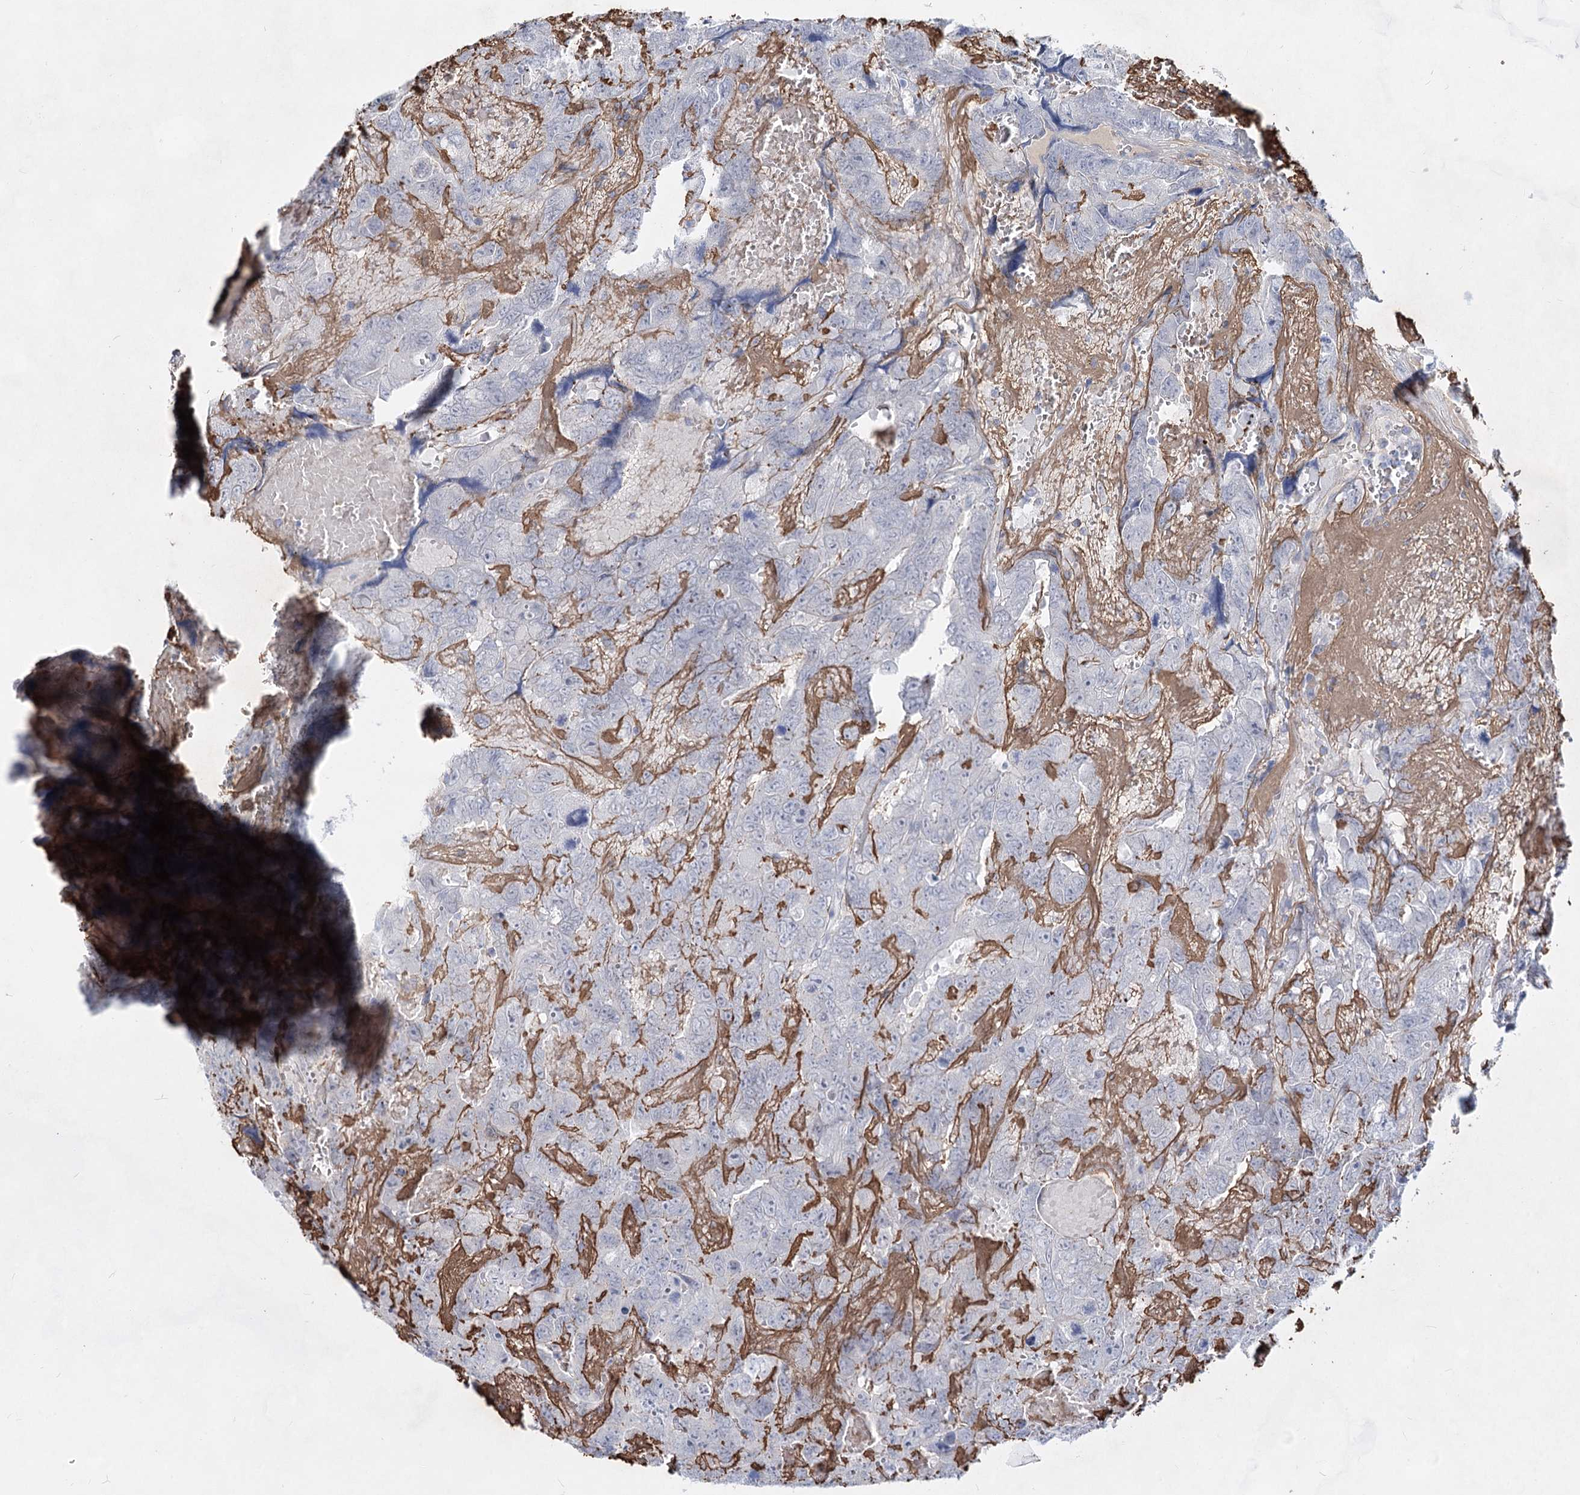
{"staining": {"intensity": "negative", "quantity": "none", "location": "none"}, "tissue": "testis cancer", "cell_type": "Tumor cells", "image_type": "cancer", "snomed": [{"axis": "morphology", "description": "Carcinoma, Embryonal, NOS"}, {"axis": "topography", "description": "Testis"}], "caption": "Embryonal carcinoma (testis) stained for a protein using IHC demonstrates no positivity tumor cells.", "gene": "TASOR2", "patient": {"sex": "male", "age": 45}}